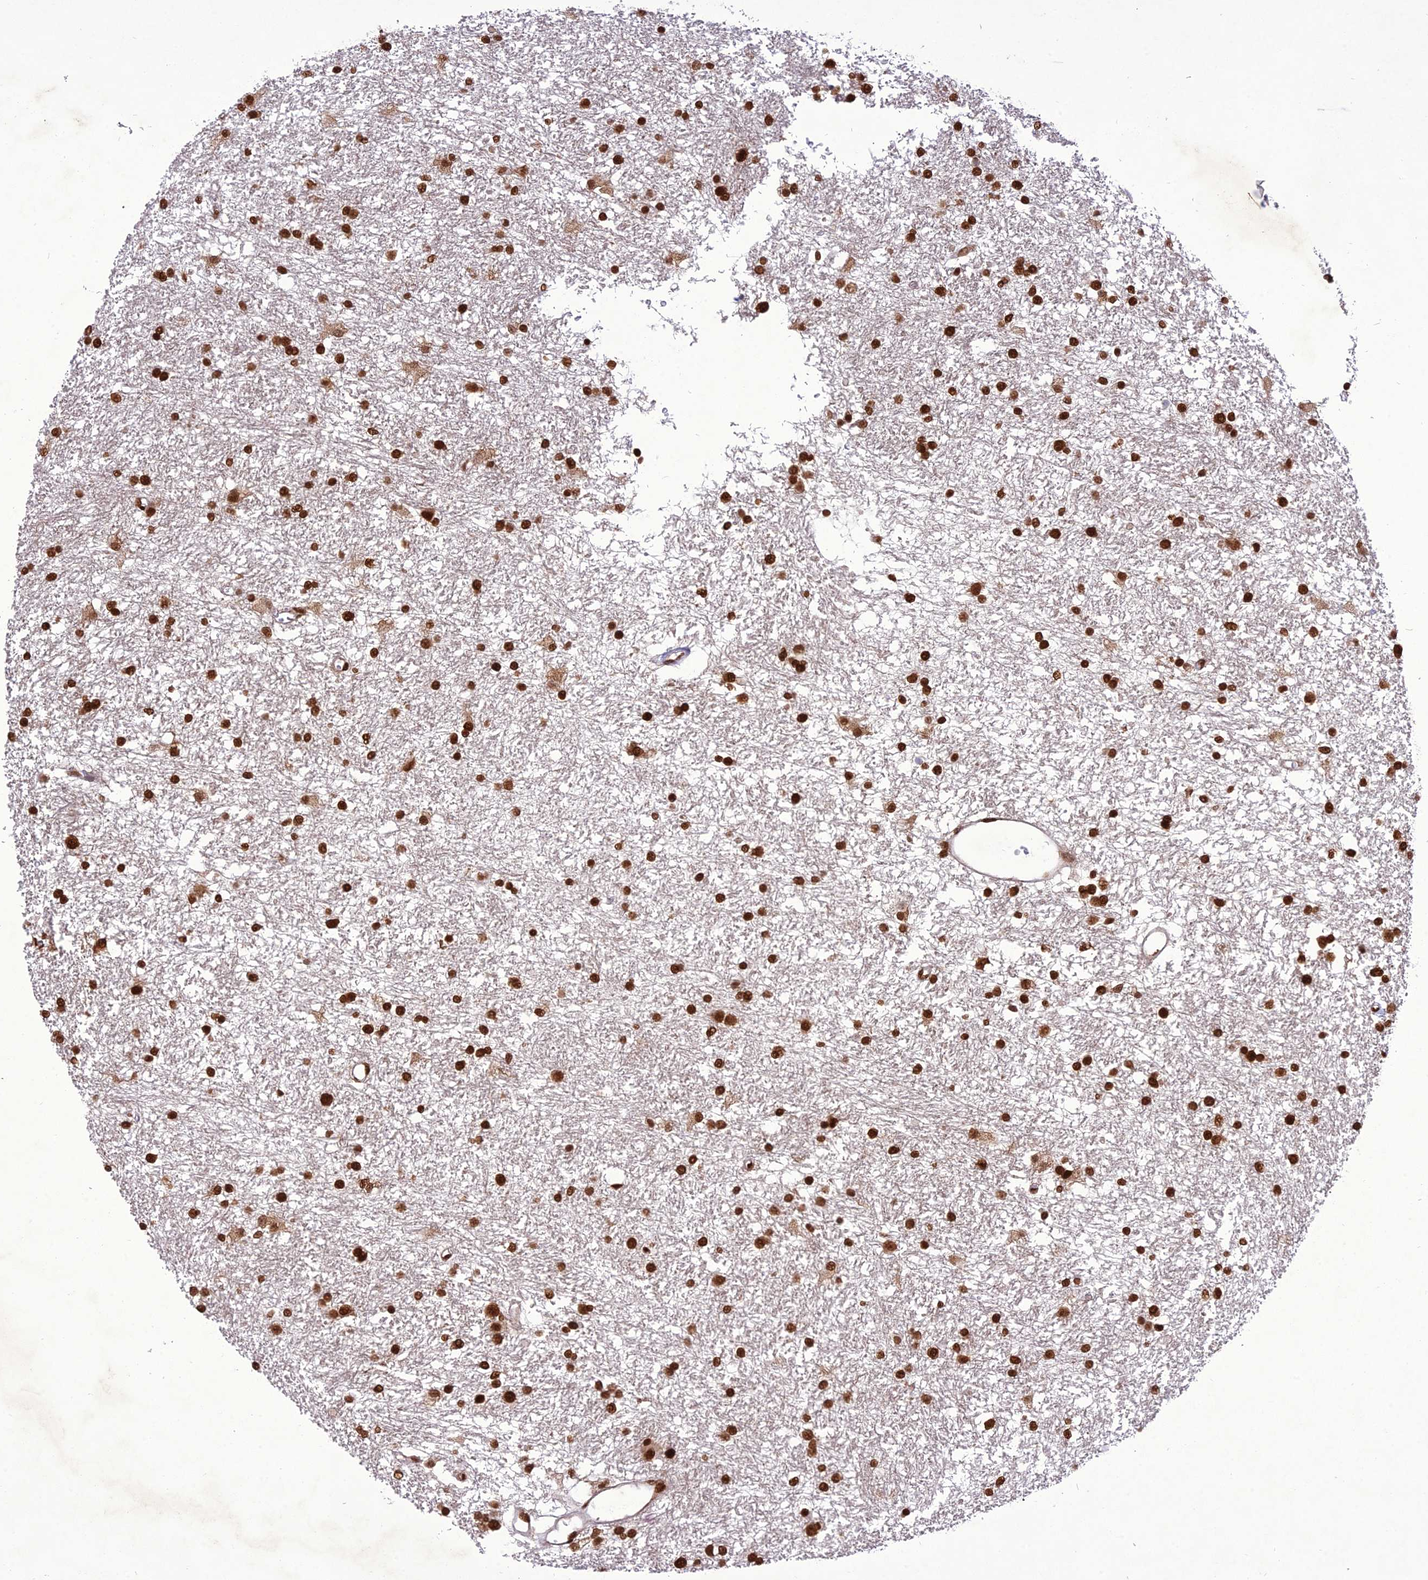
{"staining": {"intensity": "strong", "quantity": ">75%", "location": "nuclear"}, "tissue": "glioma", "cell_type": "Tumor cells", "image_type": "cancer", "snomed": [{"axis": "morphology", "description": "Glioma, malignant, High grade"}, {"axis": "topography", "description": "Brain"}], "caption": "Glioma stained with DAB IHC shows high levels of strong nuclear staining in approximately >75% of tumor cells.", "gene": "DDX1", "patient": {"sex": "male", "age": 77}}